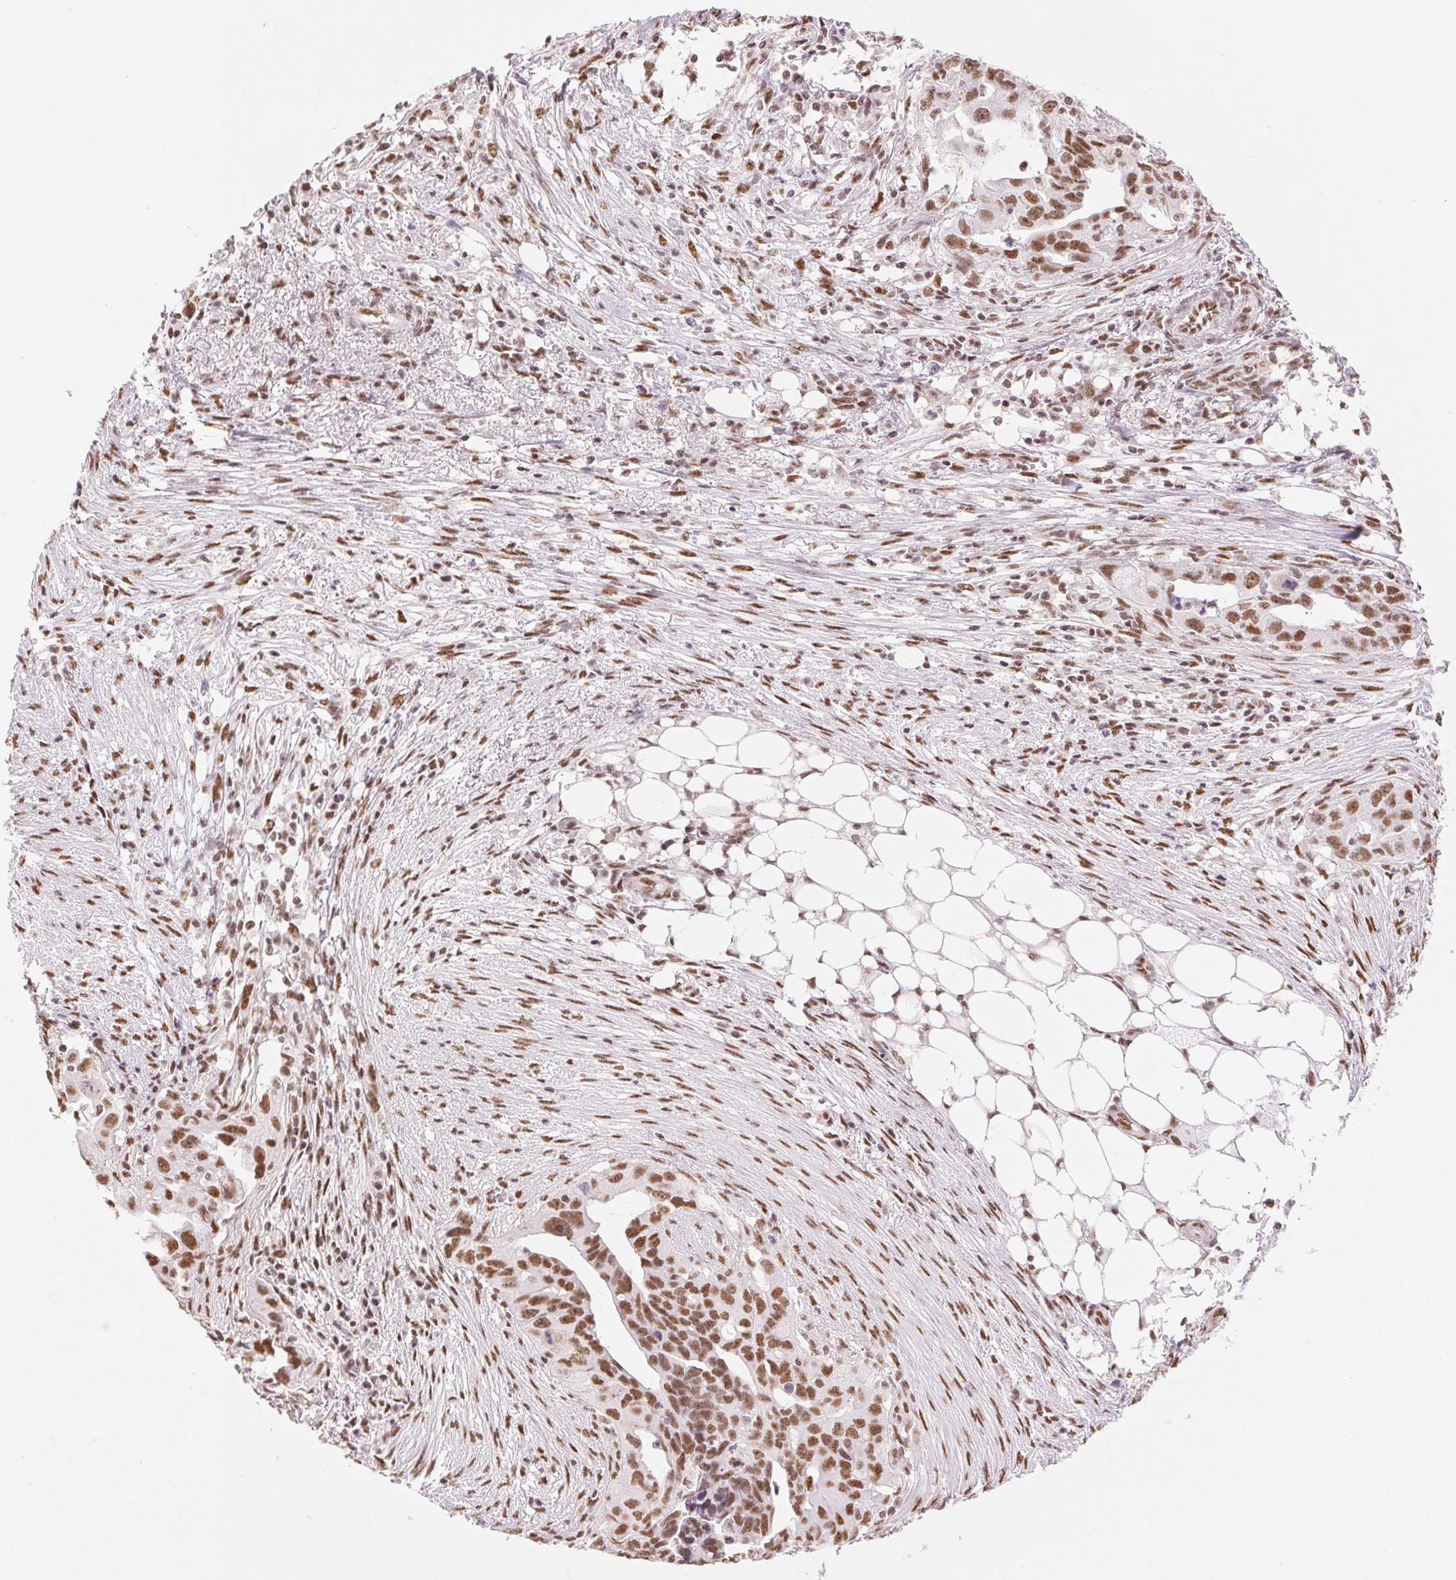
{"staining": {"intensity": "moderate", "quantity": ">75%", "location": "nuclear"}, "tissue": "ovarian cancer", "cell_type": "Tumor cells", "image_type": "cancer", "snomed": [{"axis": "morphology", "description": "Carcinoma, endometroid"}, {"axis": "morphology", "description": "Cystadenocarcinoma, serous, NOS"}, {"axis": "topography", "description": "Ovary"}], "caption": "The histopathology image exhibits staining of ovarian cancer, revealing moderate nuclear protein positivity (brown color) within tumor cells. The staining is performed using DAB brown chromogen to label protein expression. The nuclei are counter-stained blue using hematoxylin.", "gene": "ZFR2", "patient": {"sex": "female", "age": 45}}